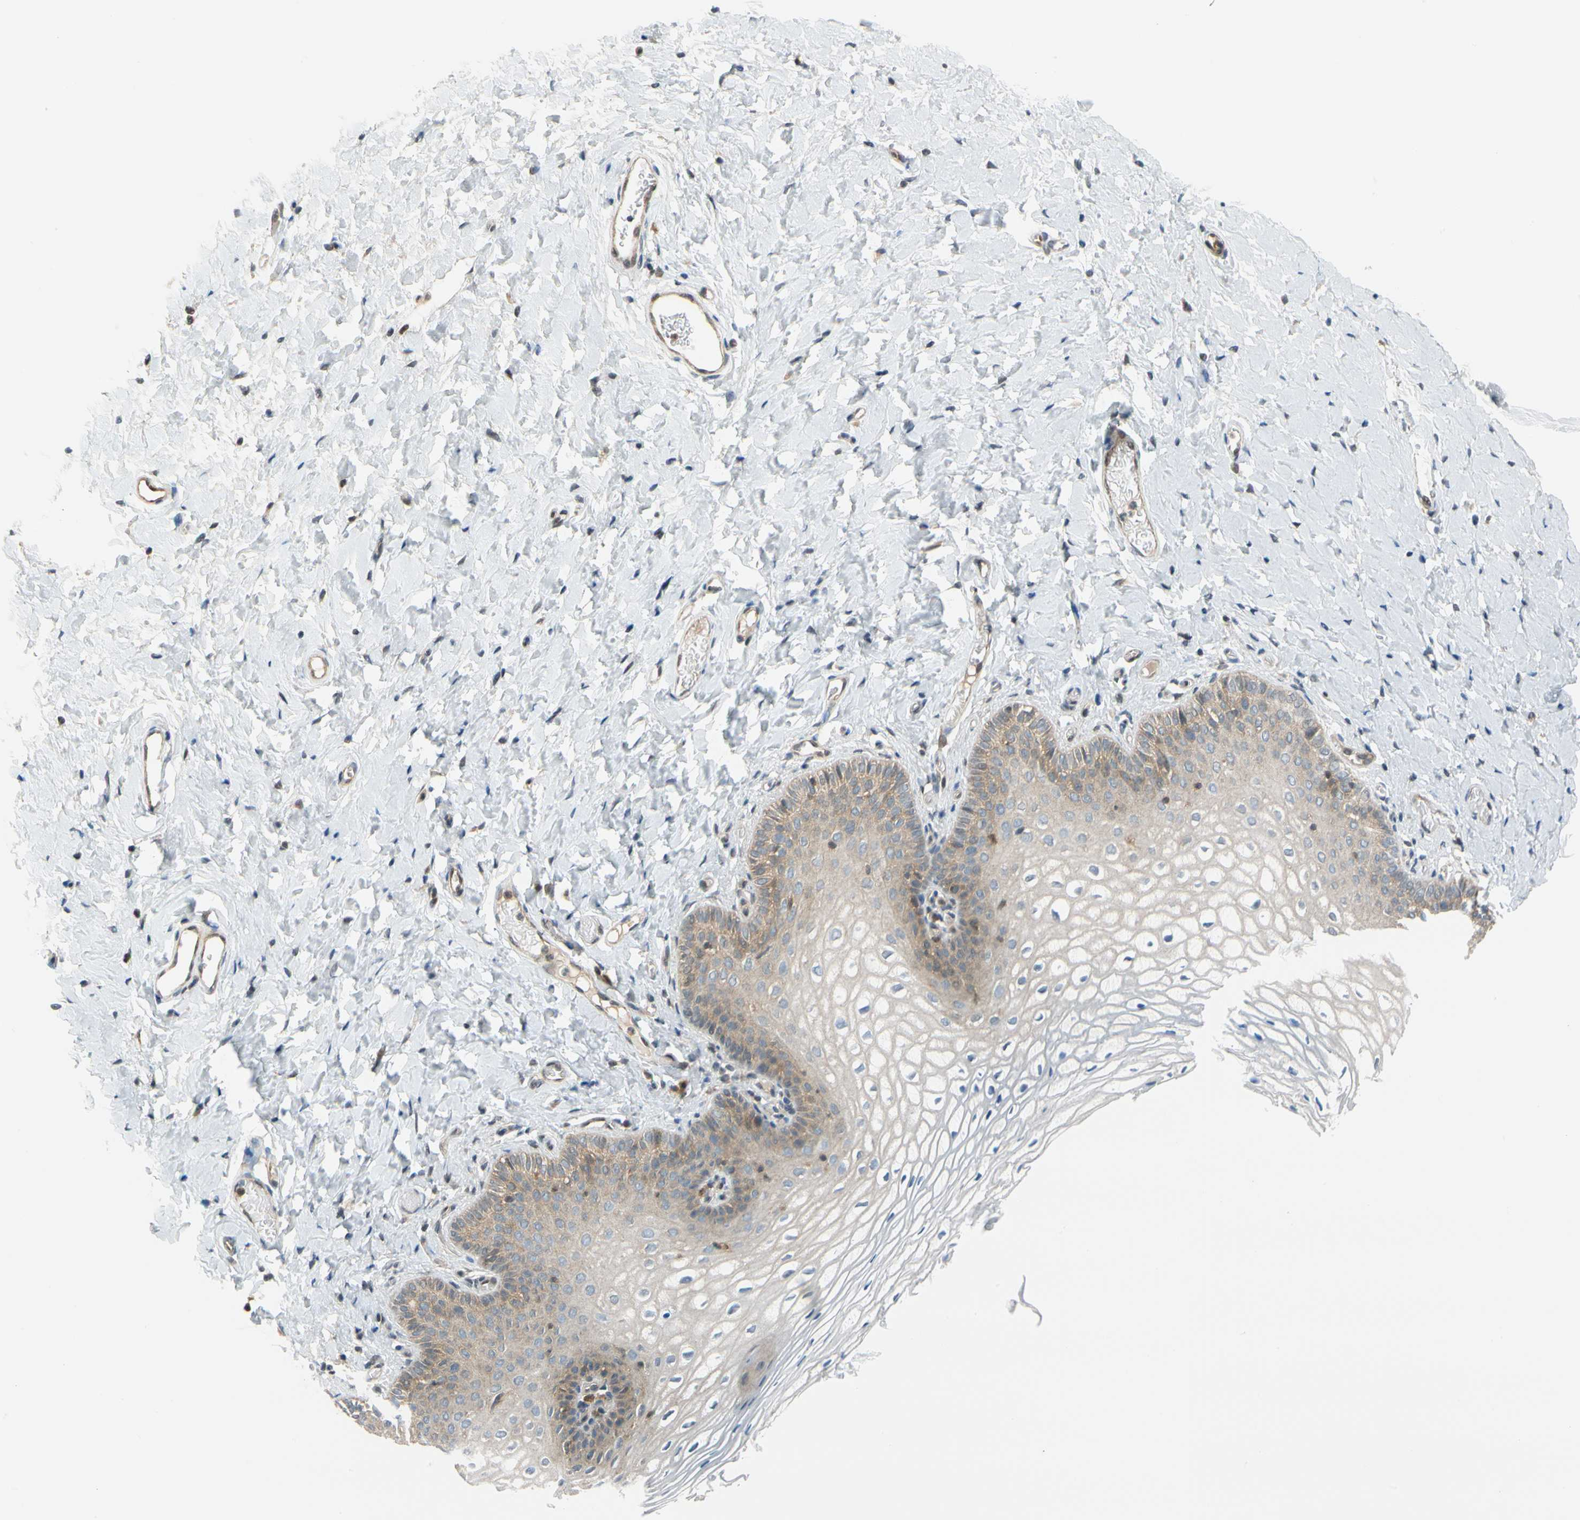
{"staining": {"intensity": "weak", "quantity": "<25%", "location": "cytoplasmic/membranous,nuclear"}, "tissue": "vagina", "cell_type": "Squamous epithelial cells", "image_type": "normal", "snomed": [{"axis": "morphology", "description": "Normal tissue, NOS"}, {"axis": "topography", "description": "Vagina"}], "caption": "The histopathology image reveals no staining of squamous epithelial cells in benign vagina.", "gene": "MAPK9", "patient": {"sex": "female", "age": 55}}